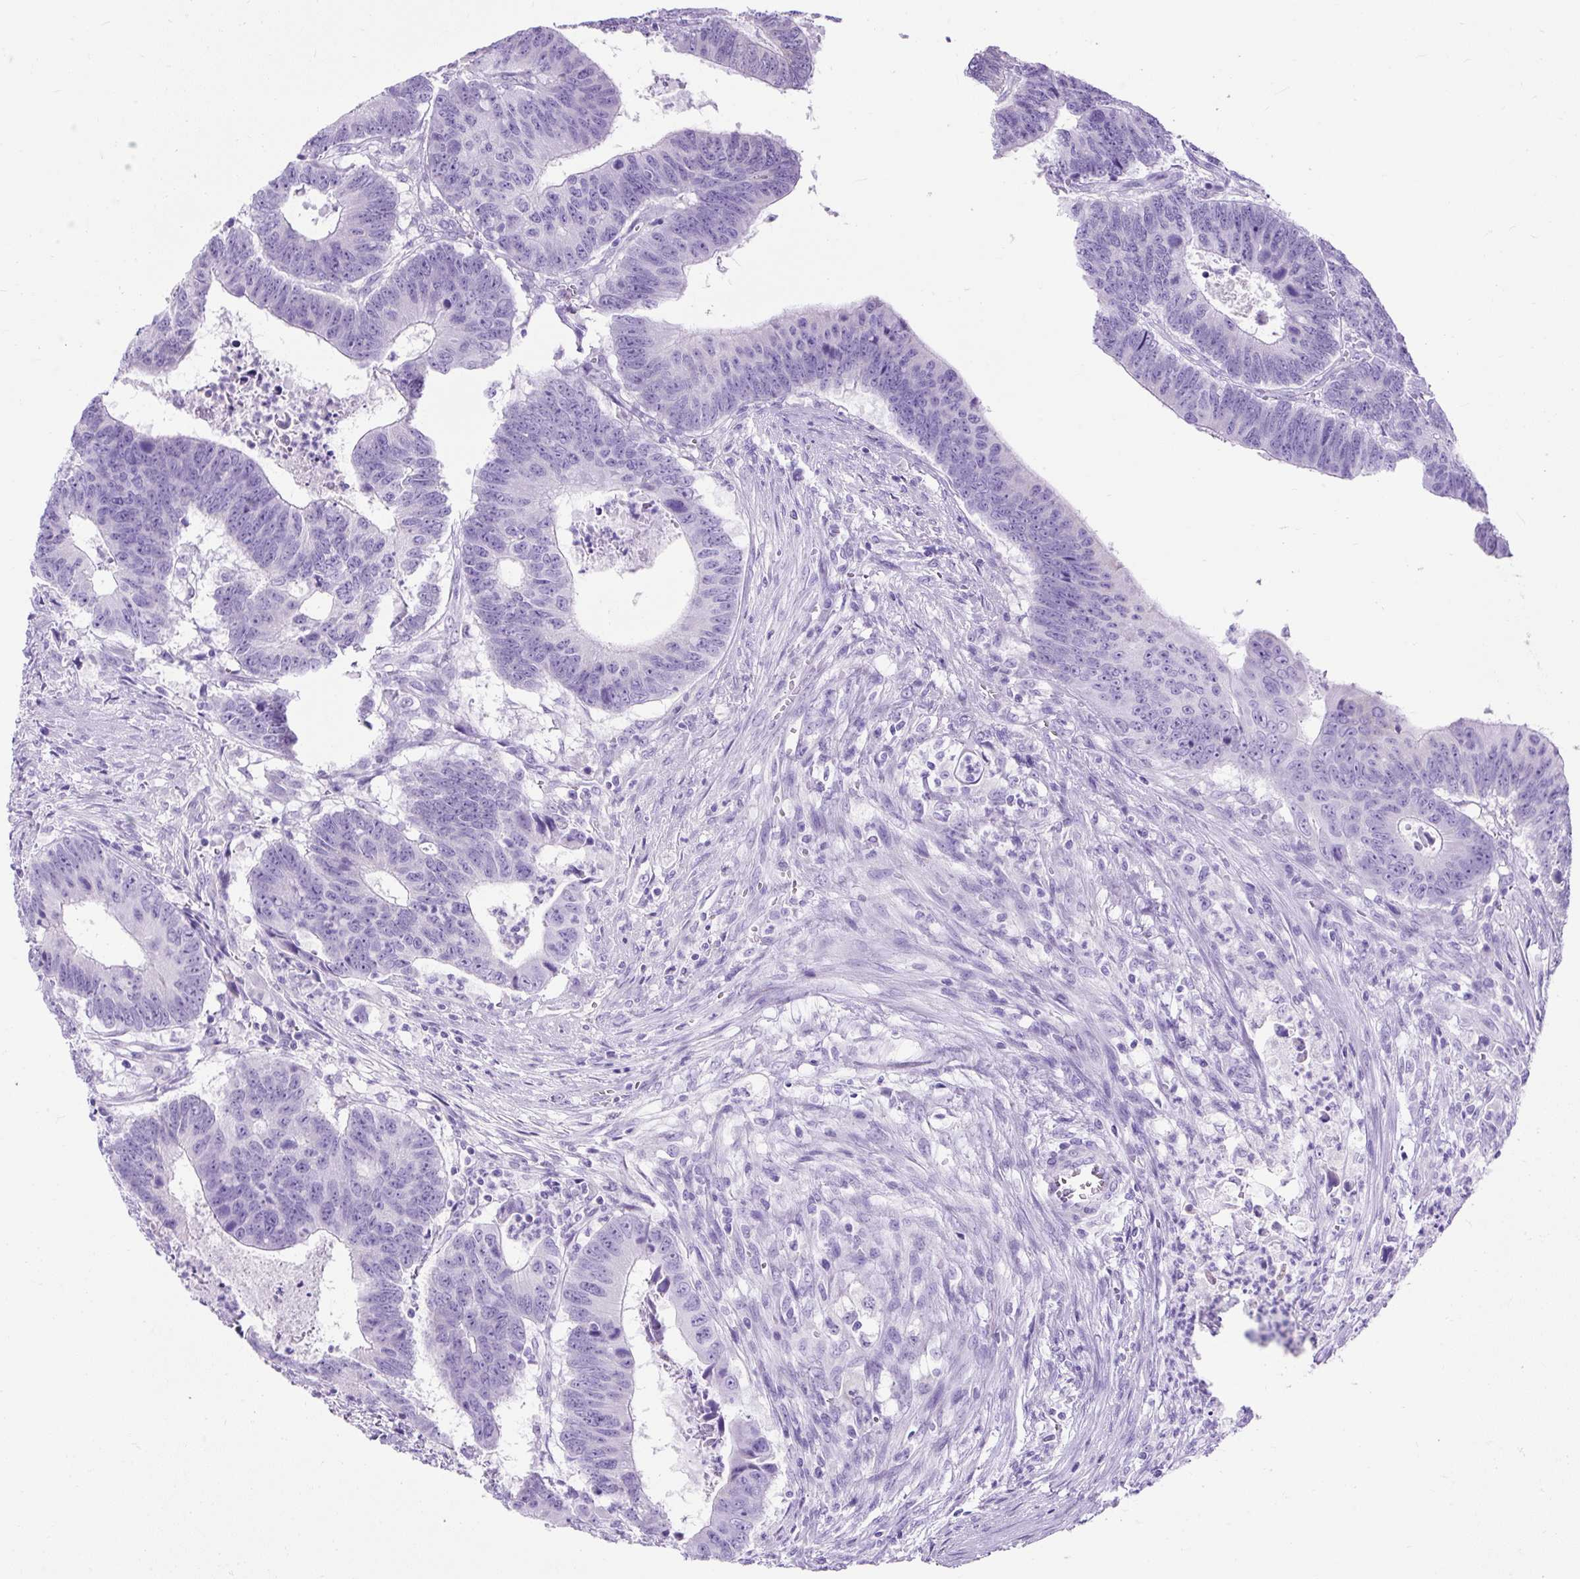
{"staining": {"intensity": "negative", "quantity": "none", "location": "none"}, "tissue": "colorectal cancer", "cell_type": "Tumor cells", "image_type": "cancer", "snomed": [{"axis": "morphology", "description": "Adenocarcinoma, NOS"}, {"axis": "topography", "description": "Colon"}], "caption": "Colorectal adenocarcinoma was stained to show a protein in brown. There is no significant positivity in tumor cells.", "gene": "KRT12", "patient": {"sex": "male", "age": 62}}